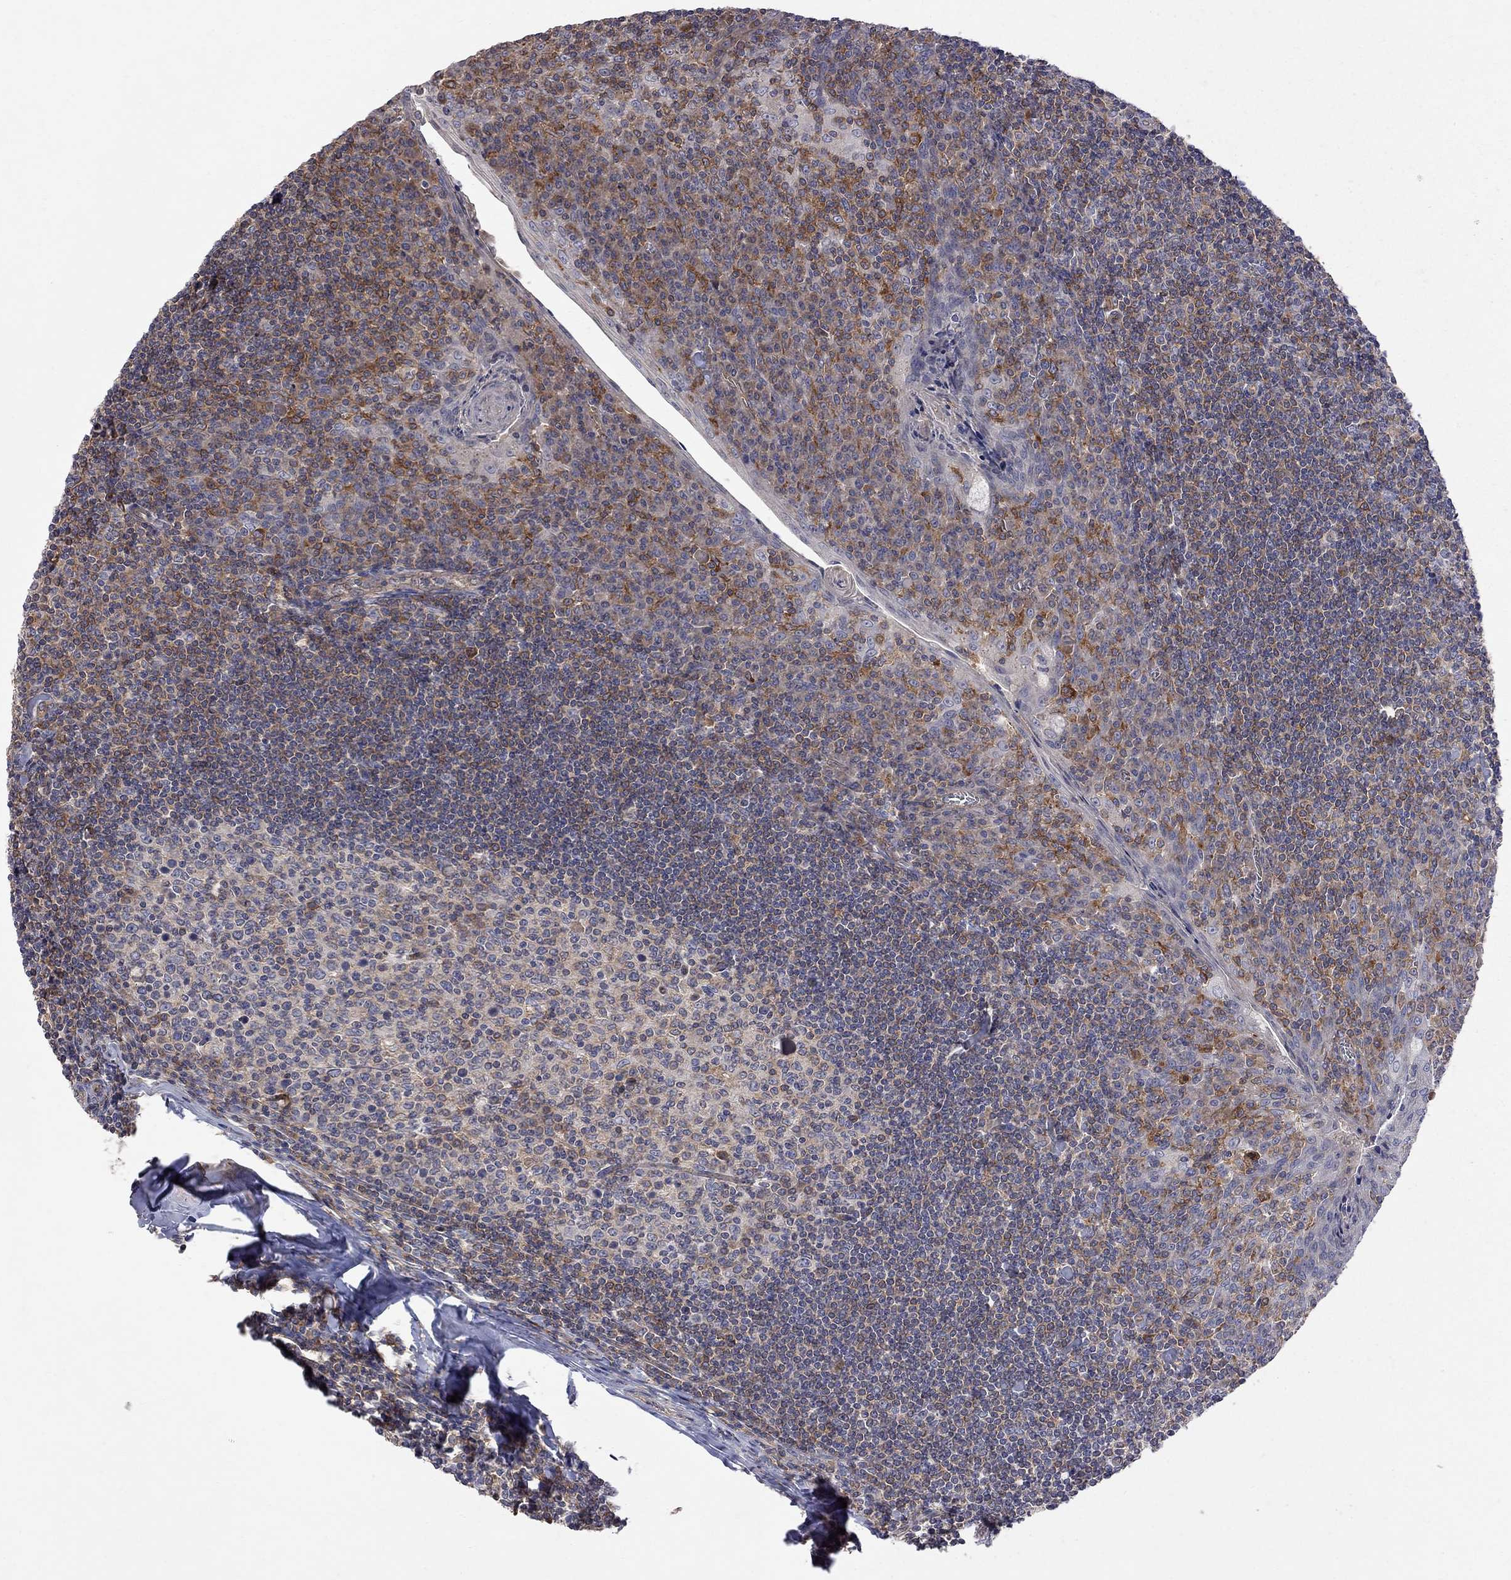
{"staining": {"intensity": "weak", "quantity": "25%-75%", "location": "cytoplasmic/membranous"}, "tissue": "tonsil", "cell_type": "Germinal center cells", "image_type": "normal", "snomed": [{"axis": "morphology", "description": "Normal tissue, NOS"}, {"axis": "topography", "description": "Tonsil"}], "caption": "IHC of unremarkable human tonsil demonstrates low levels of weak cytoplasmic/membranous positivity in about 25%-75% of germinal center cells. (IHC, brightfield microscopy, high magnification).", "gene": "ABI3", "patient": {"sex": "female", "age": 12}}